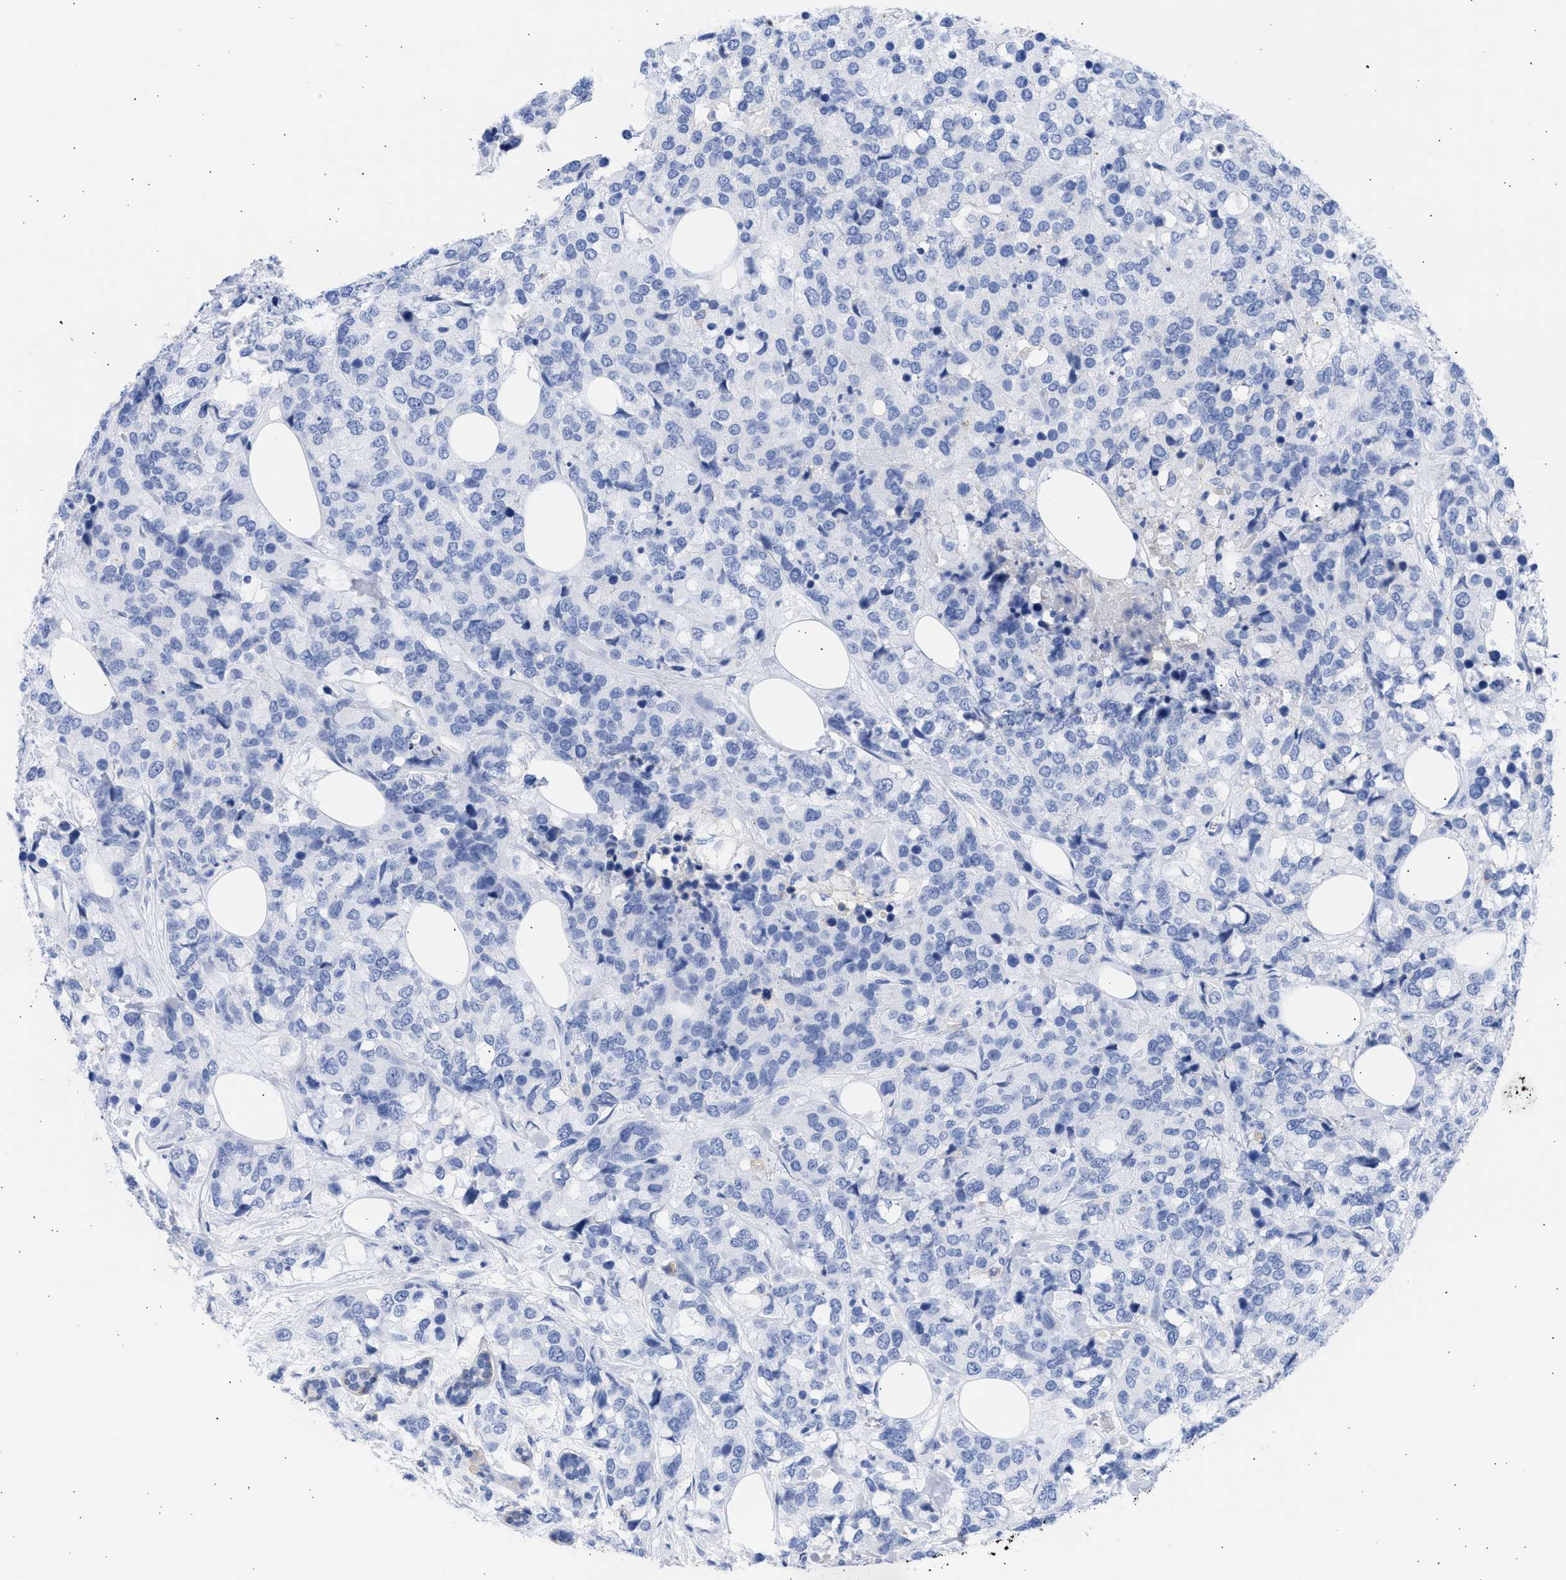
{"staining": {"intensity": "negative", "quantity": "none", "location": "none"}, "tissue": "breast cancer", "cell_type": "Tumor cells", "image_type": "cancer", "snomed": [{"axis": "morphology", "description": "Lobular carcinoma"}, {"axis": "topography", "description": "Breast"}], "caption": "The IHC histopathology image has no significant staining in tumor cells of breast cancer (lobular carcinoma) tissue.", "gene": "RSPH1", "patient": {"sex": "female", "age": 59}}